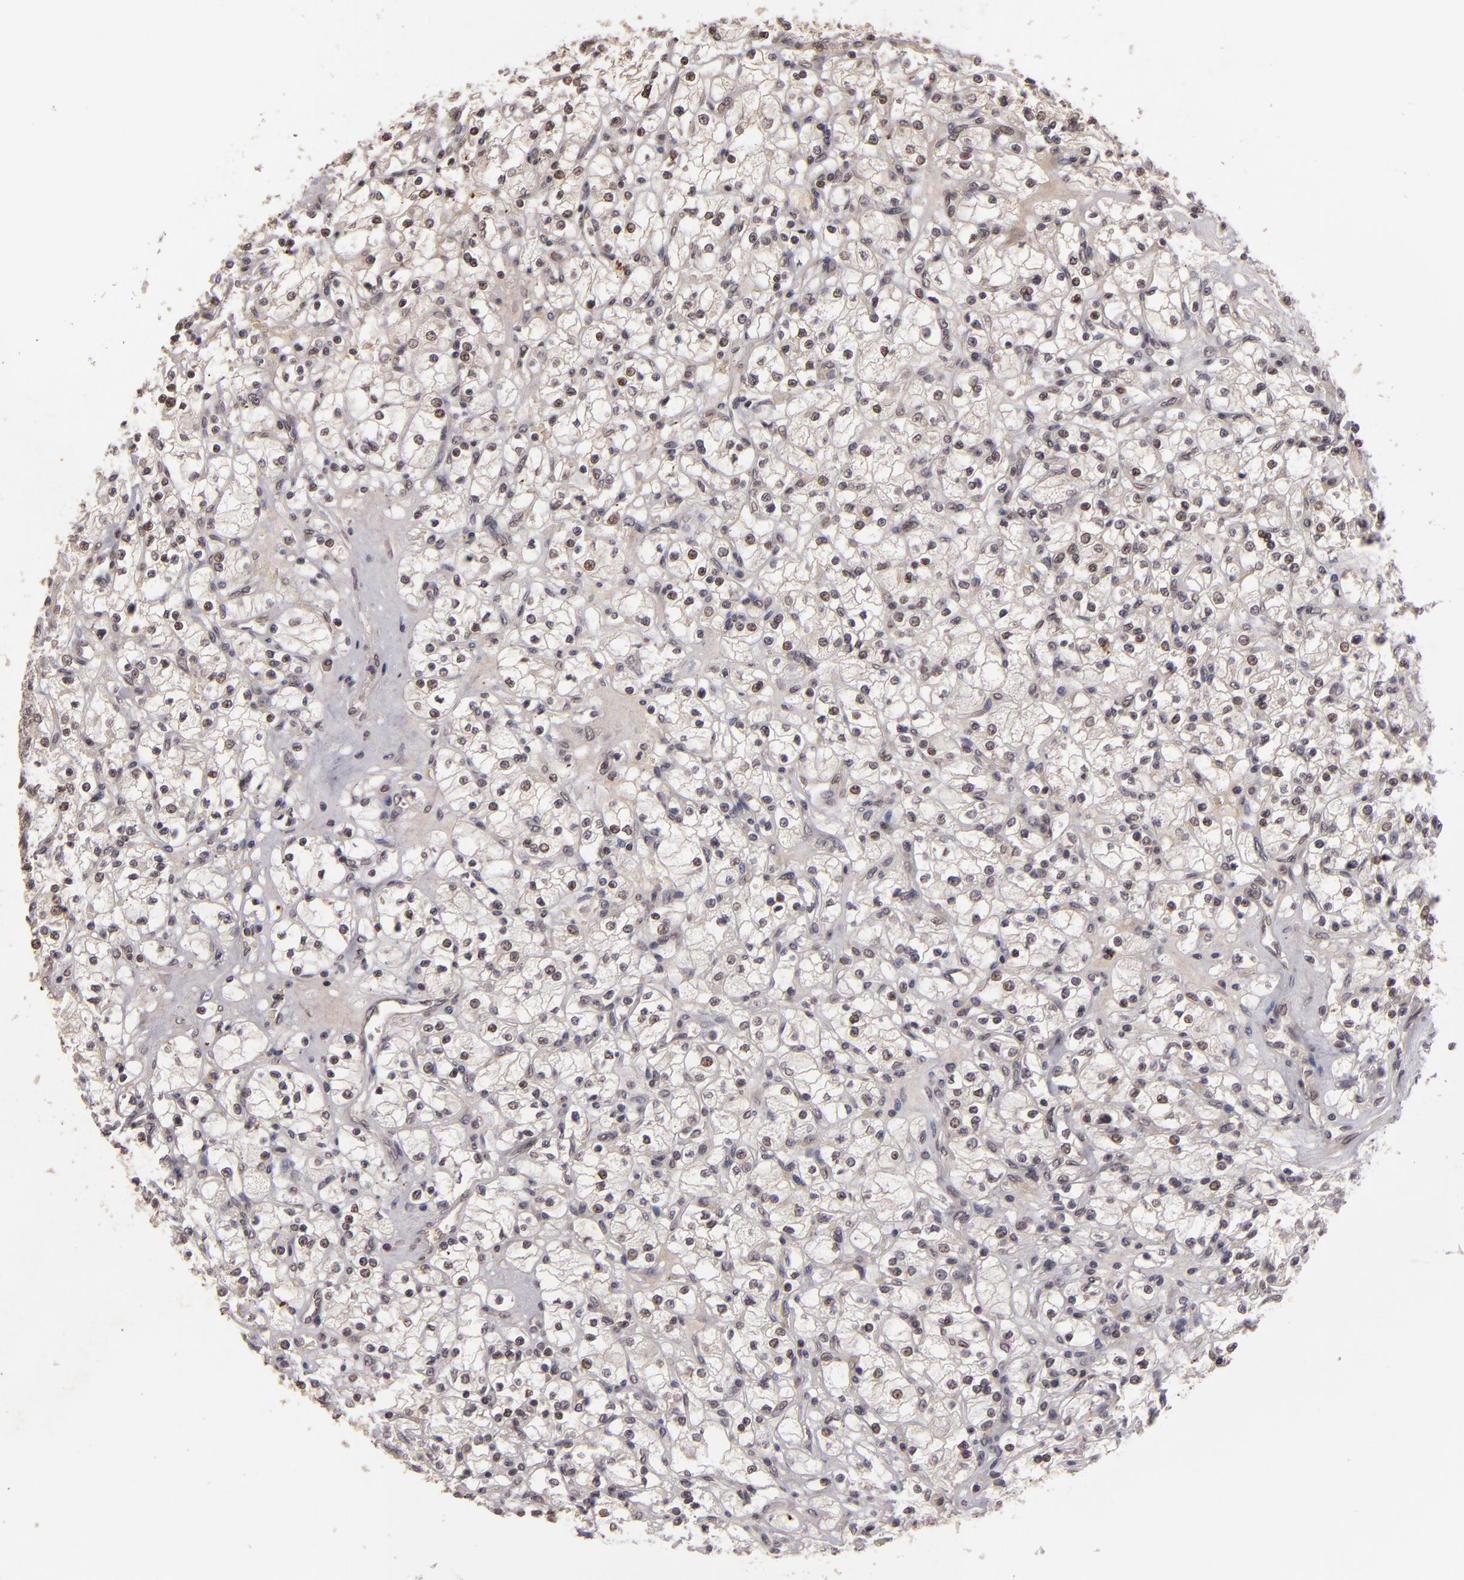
{"staining": {"intensity": "negative", "quantity": "none", "location": "none"}, "tissue": "renal cancer", "cell_type": "Tumor cells", "image_type": "cancer", "snomed": [{"axis": "morphology", "description": "Adenocarcinoma, NOS"}, {"axis": "topography", "description": "Kidney"}], "caption": "Immunohistochemistry histopathology image of human renal cancer (adenocarcinoma) stained for a protein (brown), which shows no staining in tumor cells.", "gene": "DFFA", "patient": {"sex": "female", "age": 83}}